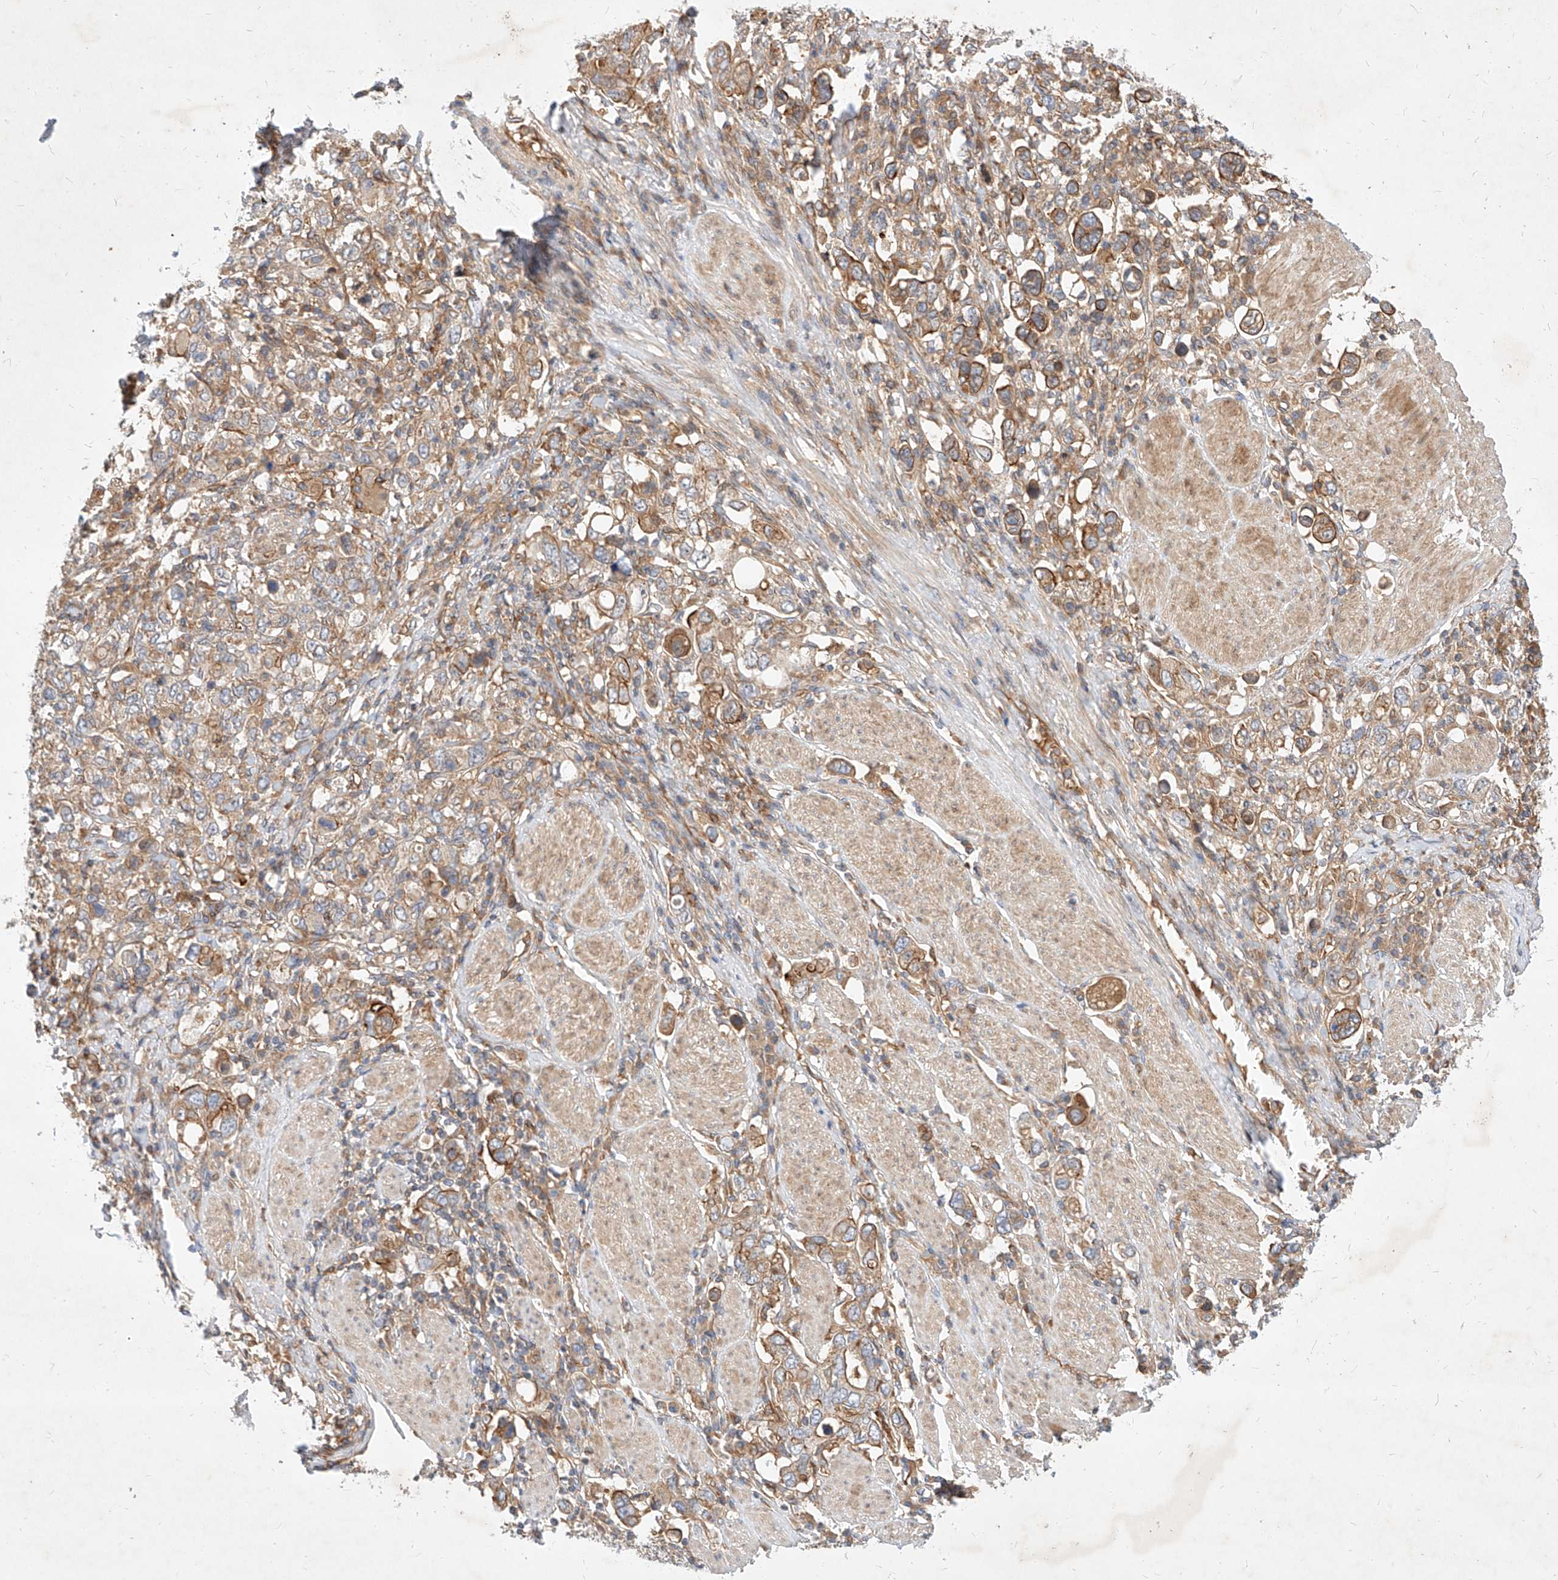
{"staining": {"intensity": "moderate", "quantity": ">75%", "location": "cytoplasmic/membranous"}, "tissue": "stomach cancer", "cell_type": "Tumor cells", "image_type": "cancer", "snomed": [{"axis": "morphology", "description": "Adenocarcinoma, NOS"}, {"axis": "topography", "description": "Stomach, upper"}], "caption": "Moderate cytoplasmic/membranous positivity is present in approximately >75% of tumor cells in stomach cancer (adenocarcinoma).", "gene": "NFAM1", "patient": {"sex": "male", "age": 62}}